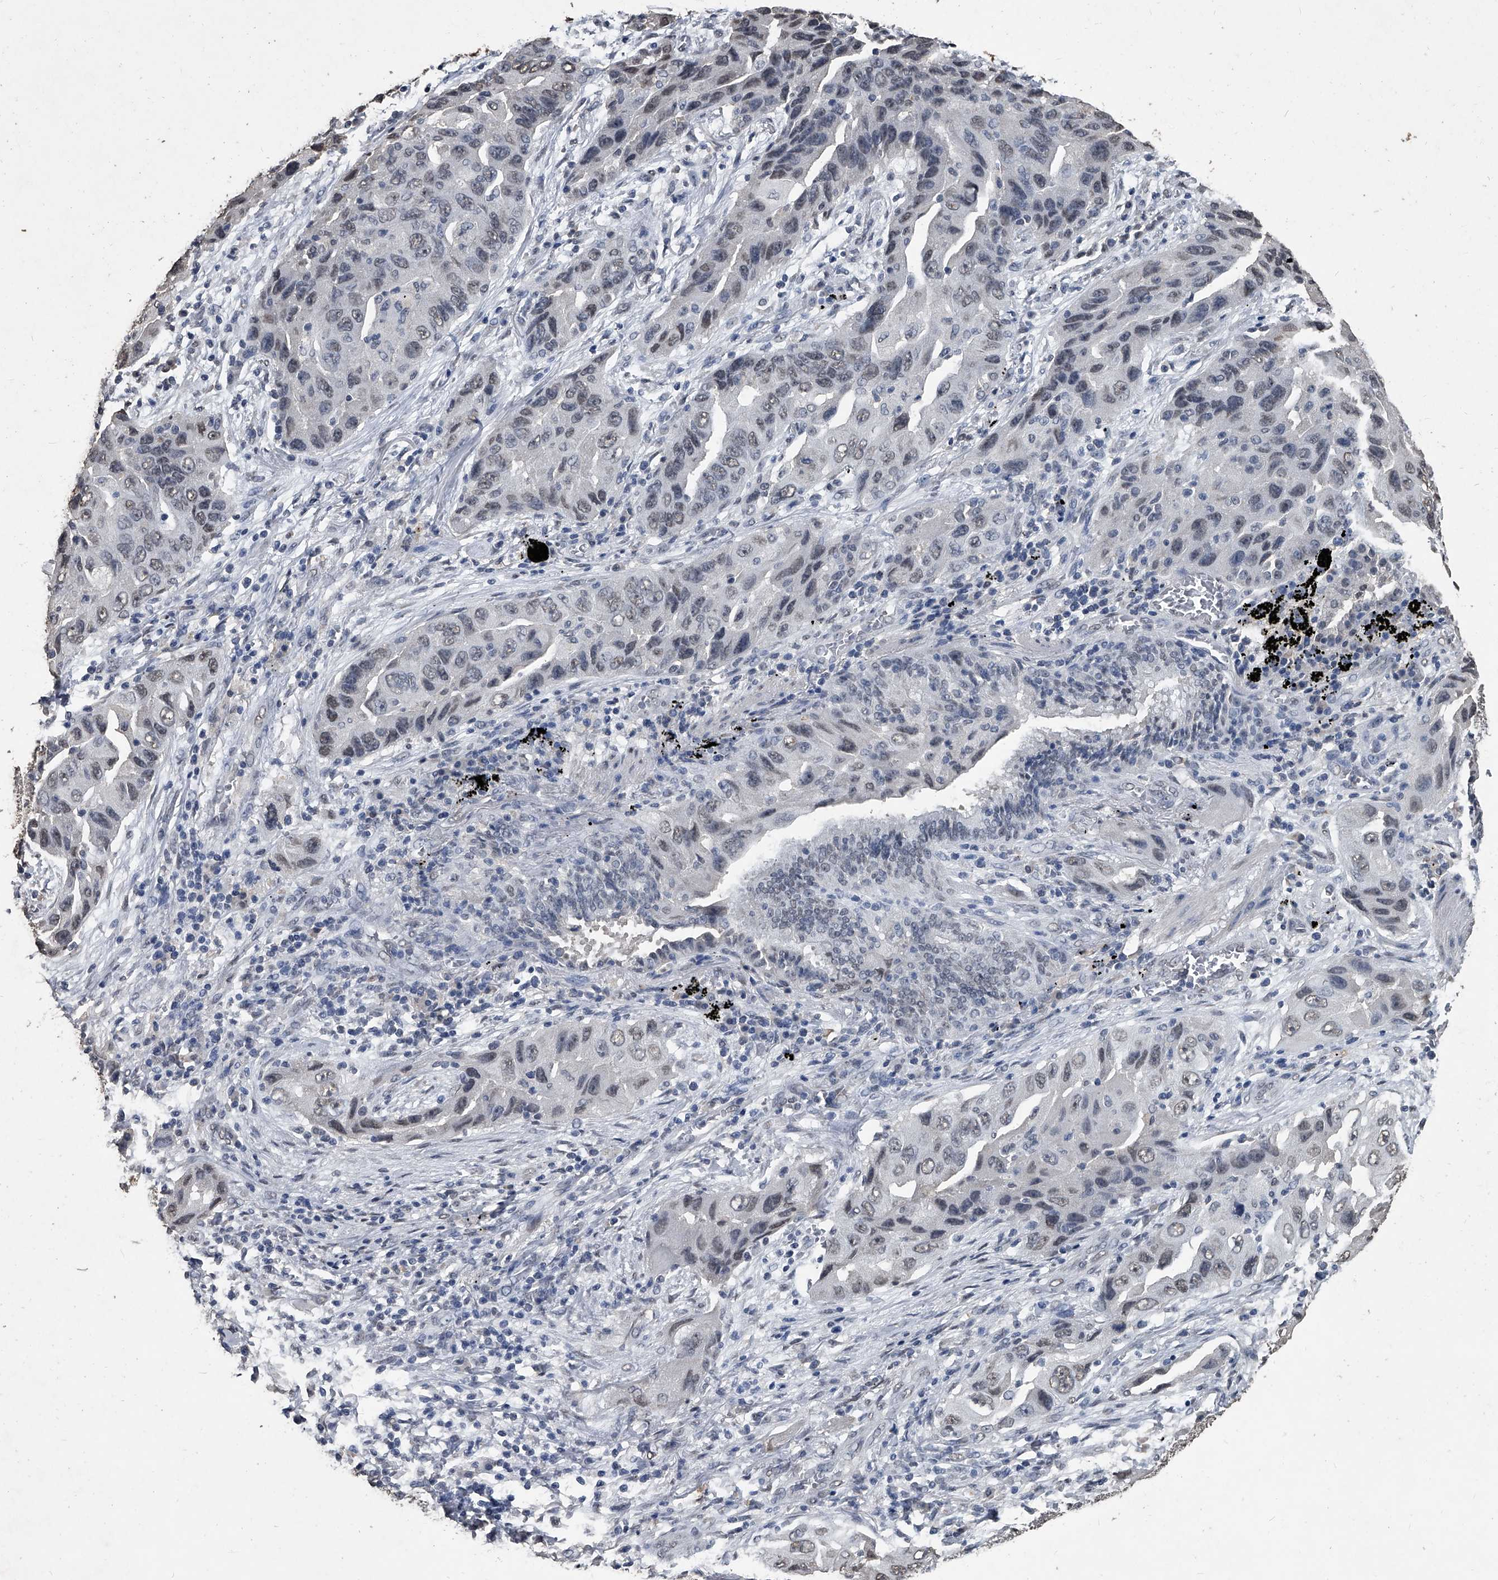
{"staining": {"intensity": "weak", "quantity": "<25%", "location": "nuclear"}, "tissue": "lung cancer", "cell_type": "Tumor cells", "image_type": "cancer", "snomed": [{"axis": "morphology", "description": "Adenocarcinoma, NOS"}, {"axis": "topography", "description": "Lung"}], "caption": "Lung cancer was stained to show a protein in brown. There is no significant staining in tumor cells.", "gene": "MATR3", "patient": {"sex": "female", "age": 65}}